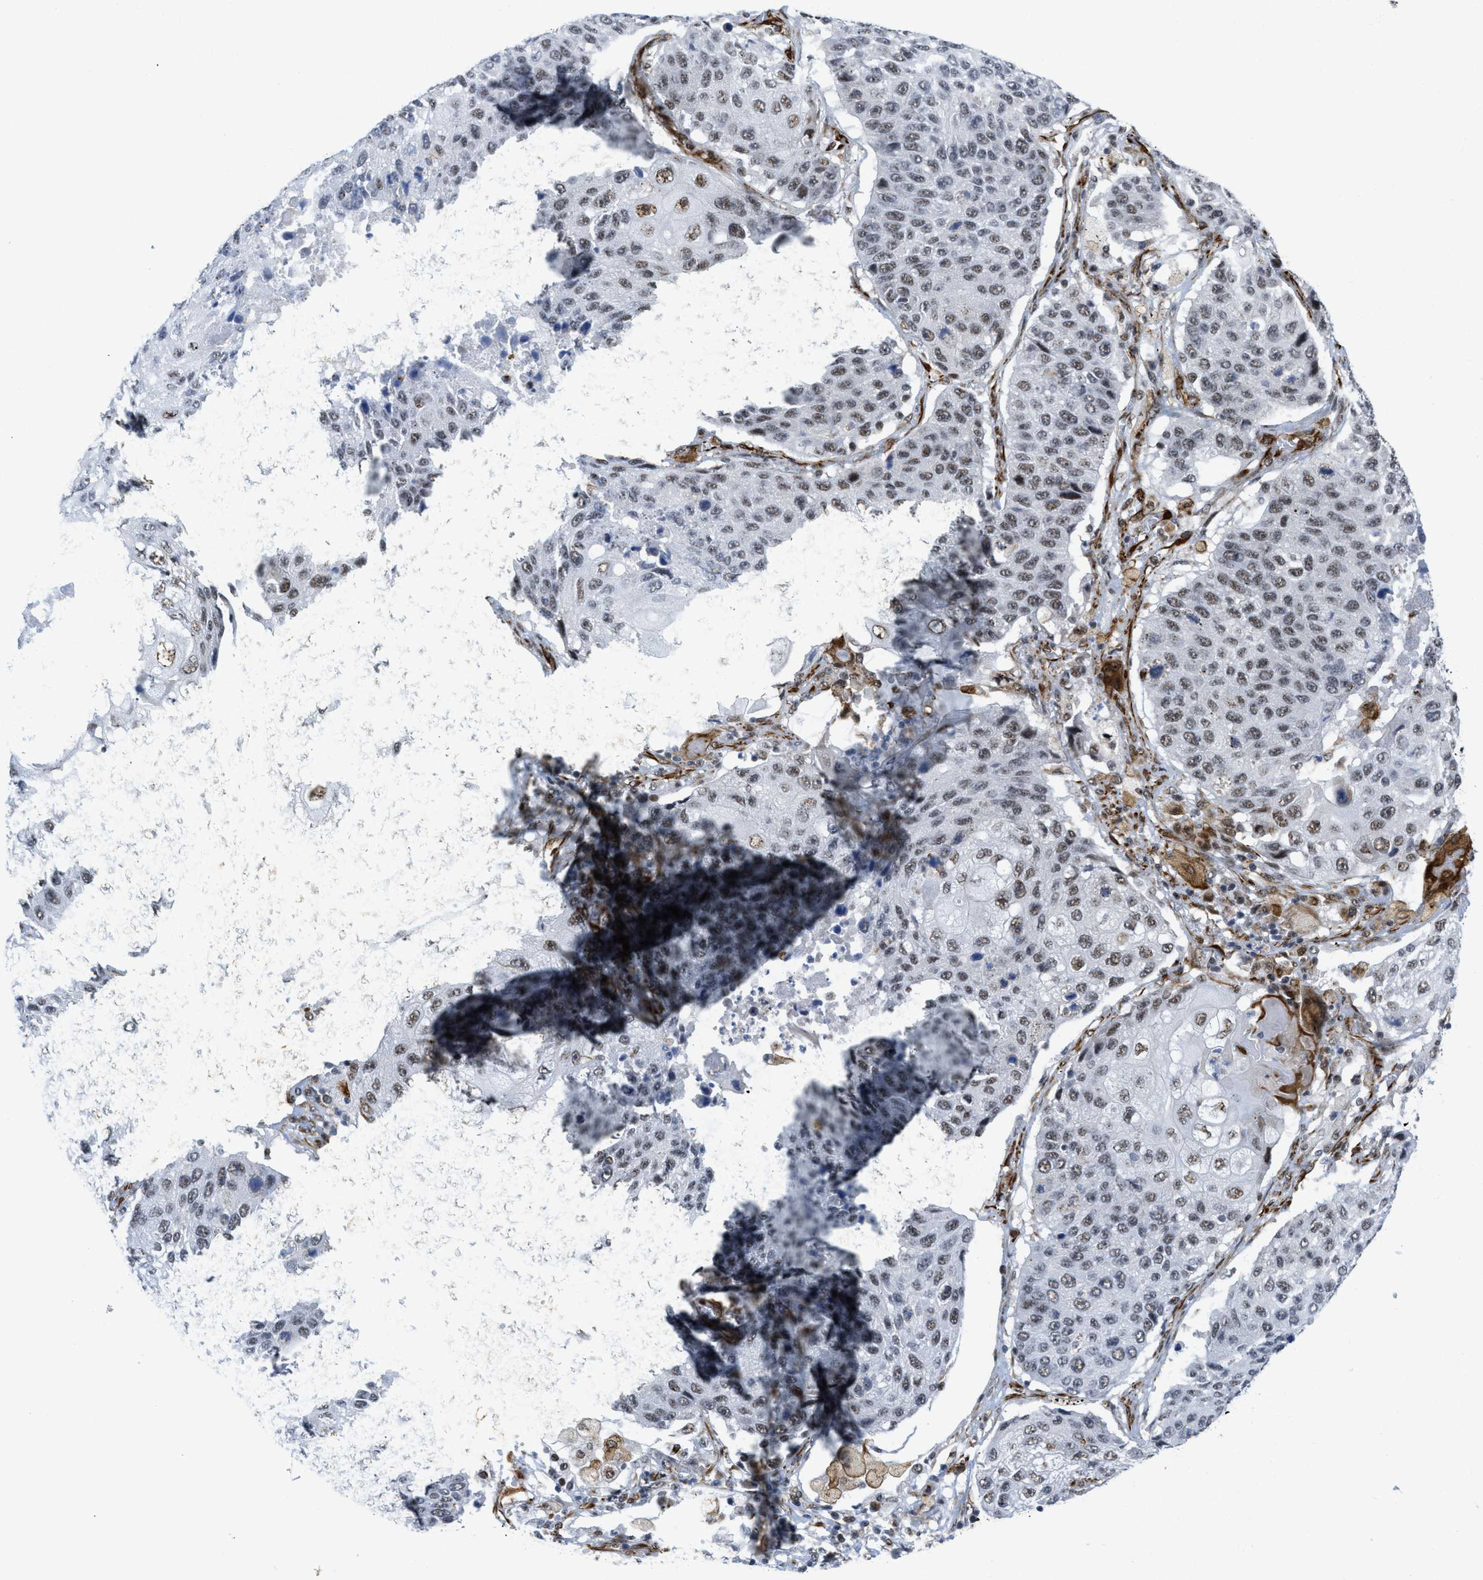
{"staining": {"intensity": "weak", "quantity": ">75%", "location": "nuclear"}, "tissue": "lung cancer", "cell_type": "Tumor cells", "image_type": "cancer", "snomed": [{"axis": "morphology", "description": "Squamous cell carcinoma, NOS"}, {"axis": "topography", "description": "Lung"}], "caption": "A low amount of weak nuclear expression is present in about >75% of tumor cells in lung squamous cell carcinoma tissue.", "gene": "LRRC8B", "patient": {"sex": "male", "age": 61}}